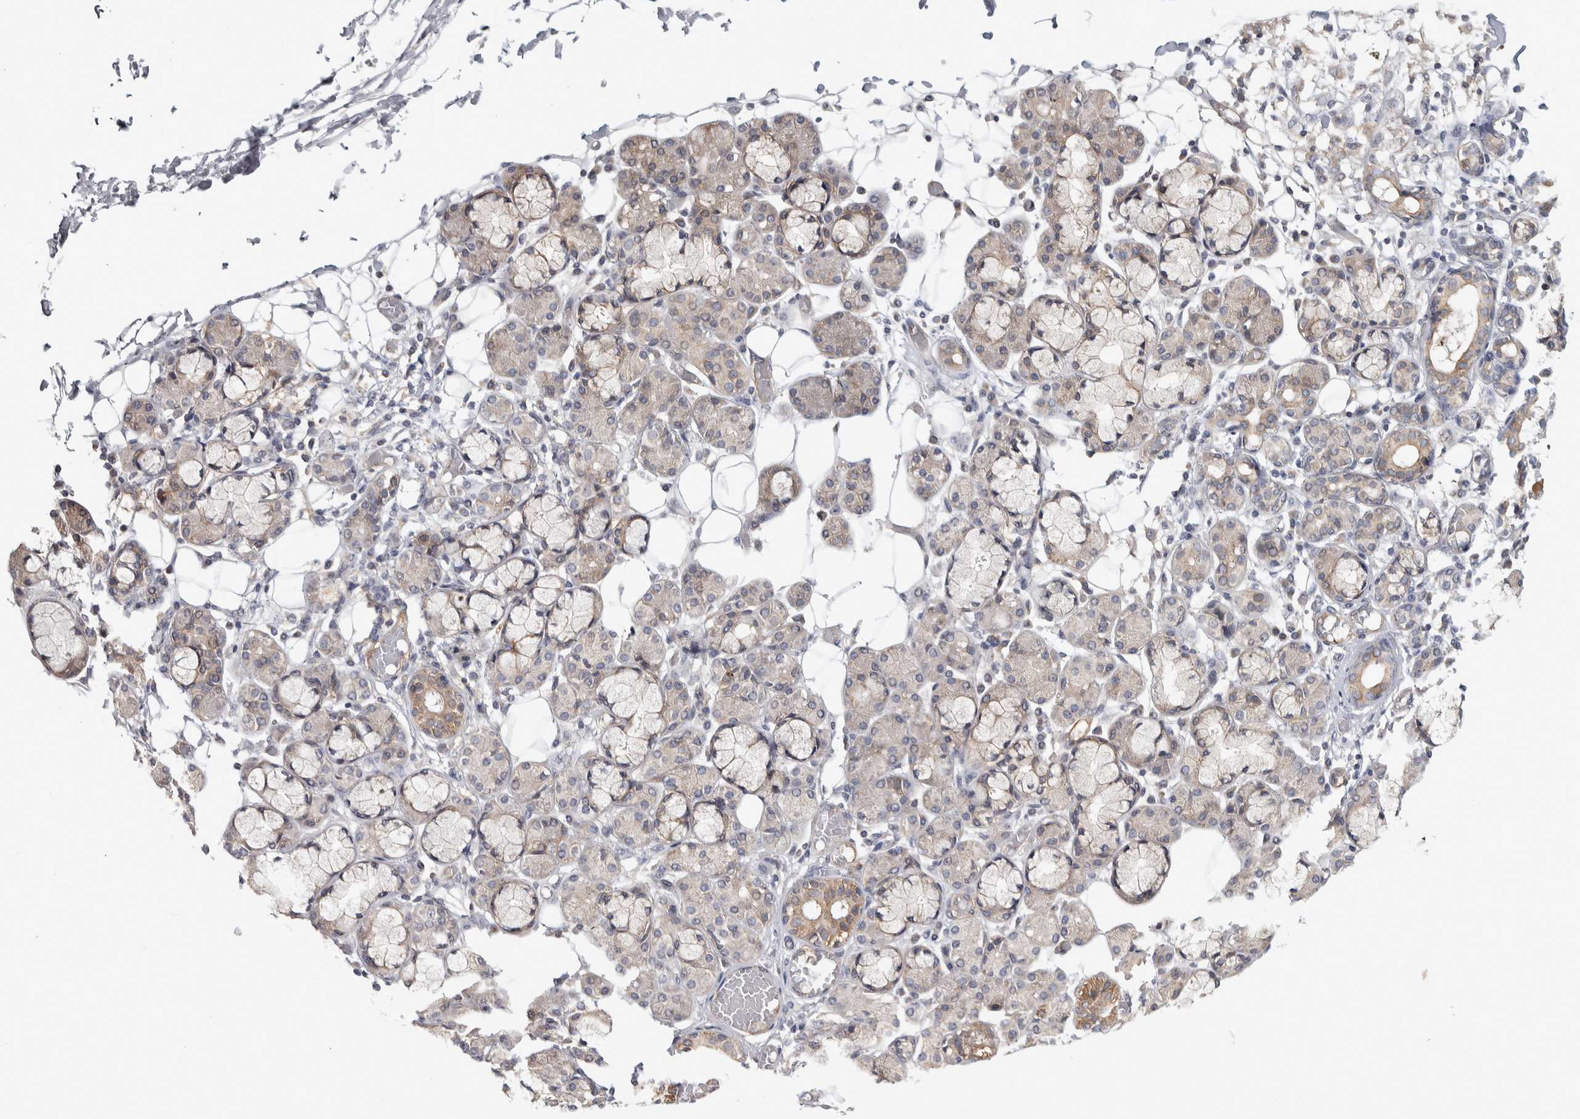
{"staining": {"intensity": "moderate", "quantity": "<25%", "location": "cytoplasmic/membranous"}, "tissue": "salivary gland", "cell_type": "Glandular cells", "image_type": "normal", "snomed": [{"axis": "morphology", "description": "Normal tissue, NOS"}, {"axis": "topography", "description": "Salivary gland"}], "caption": "The micrograph shows staining of benign salivary gland, revealing moderate cytoplasmic/membranous protein expression (brown color) within glandular cells. (brown staining indicates protein expression, while blue staining denotes nuclei).", "gene": "CHMP4C", "patient": {"sex": "male", "age": 63}}